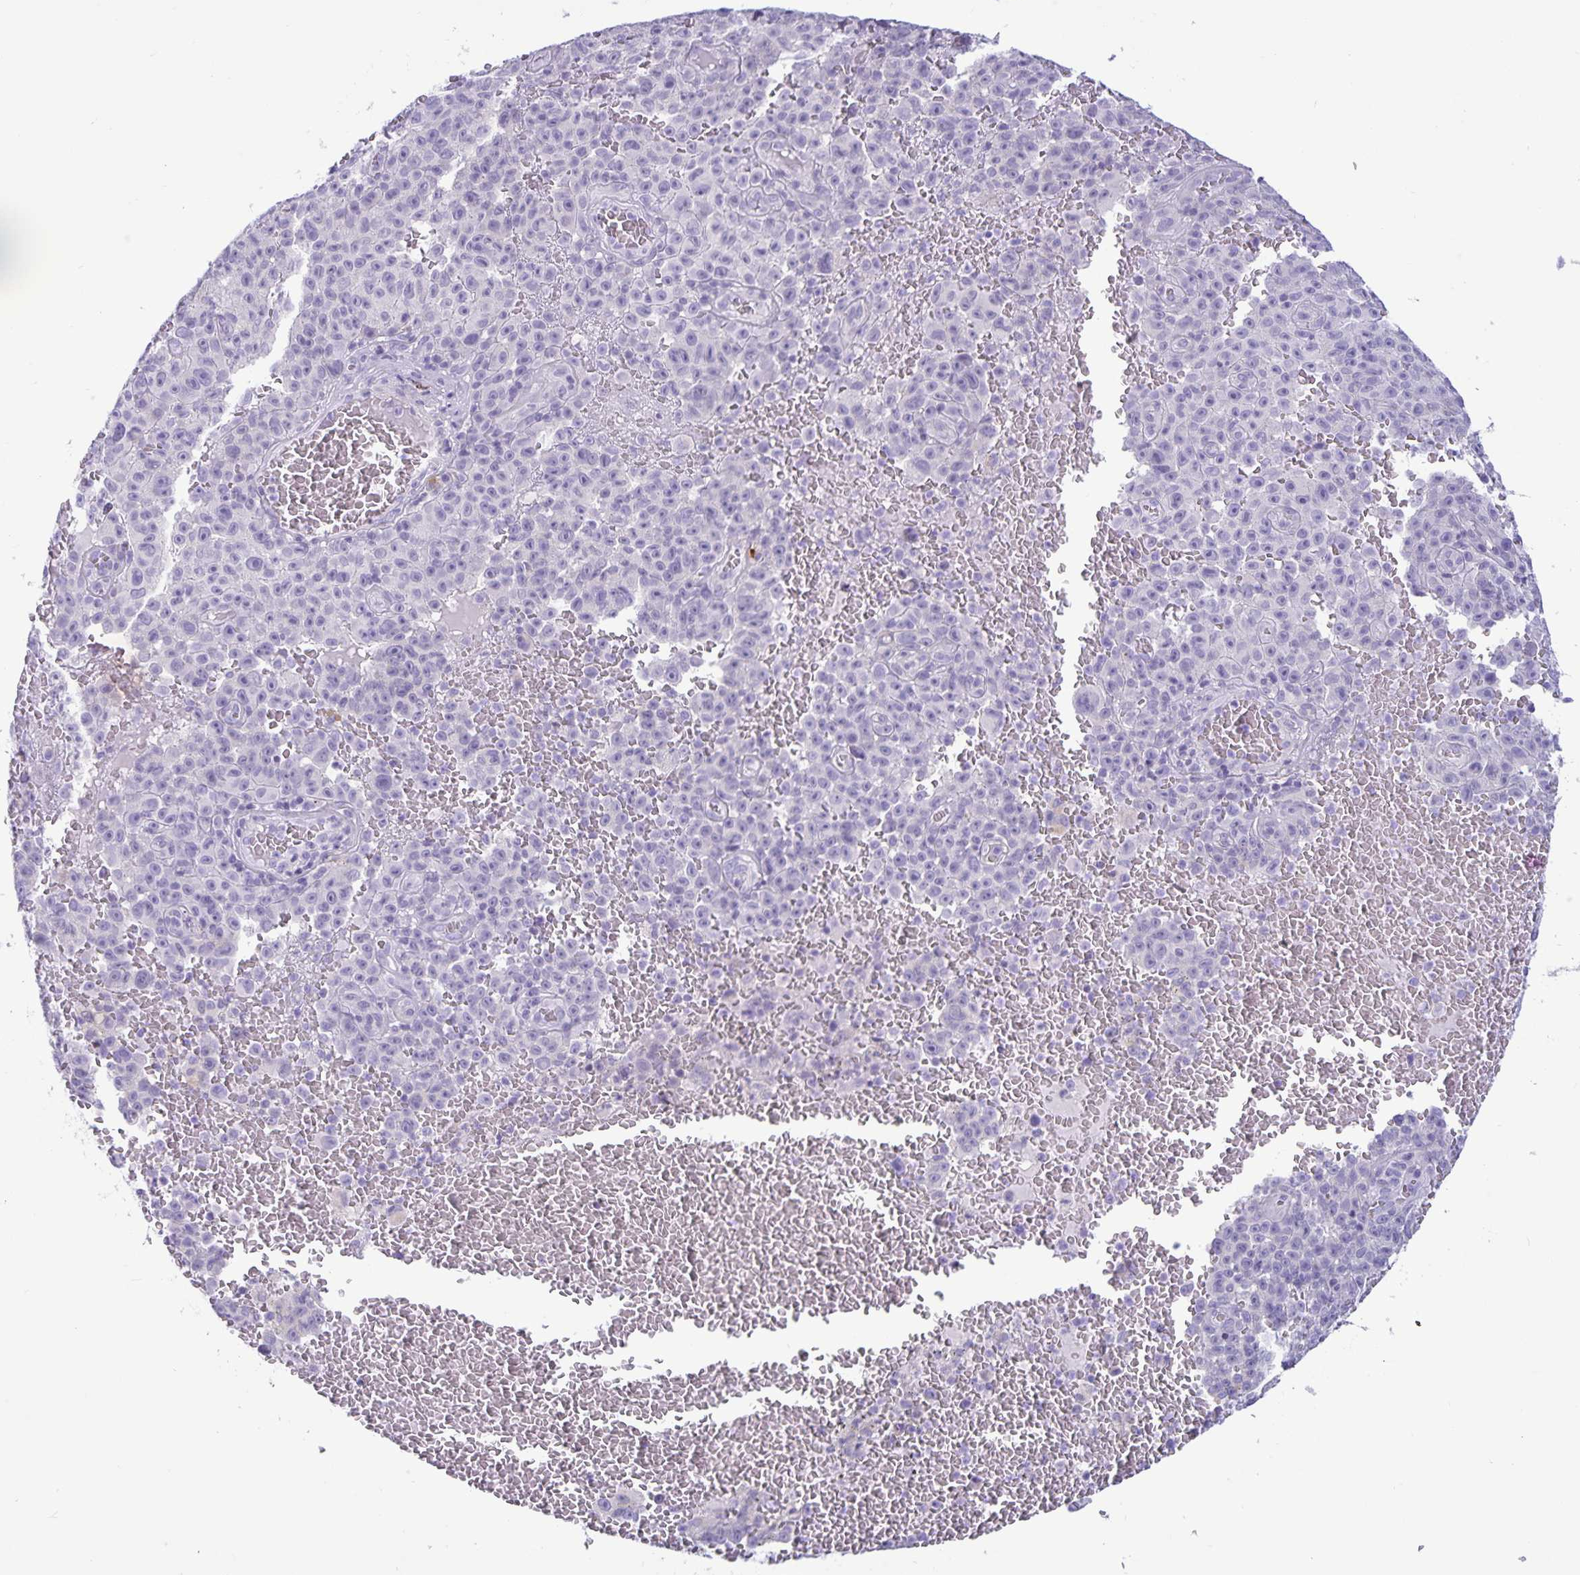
{"staining": {"intensity": "negative", "quantity": "none", "location": "none"}, "tissue": "melanoma", "cell_type": "Tumor cells", "image_type": "cancer", "snomed": [{"axis": "morphology", "description": "Malignant melanoma, NOS"}, {"axis": "topography", "description": "Skin"}], "caption": "The micrograph shows no staining of tumor cells in malignant melanoma.", "gene": "IBTK", "patient": {"sex": "female", "age": 82}}